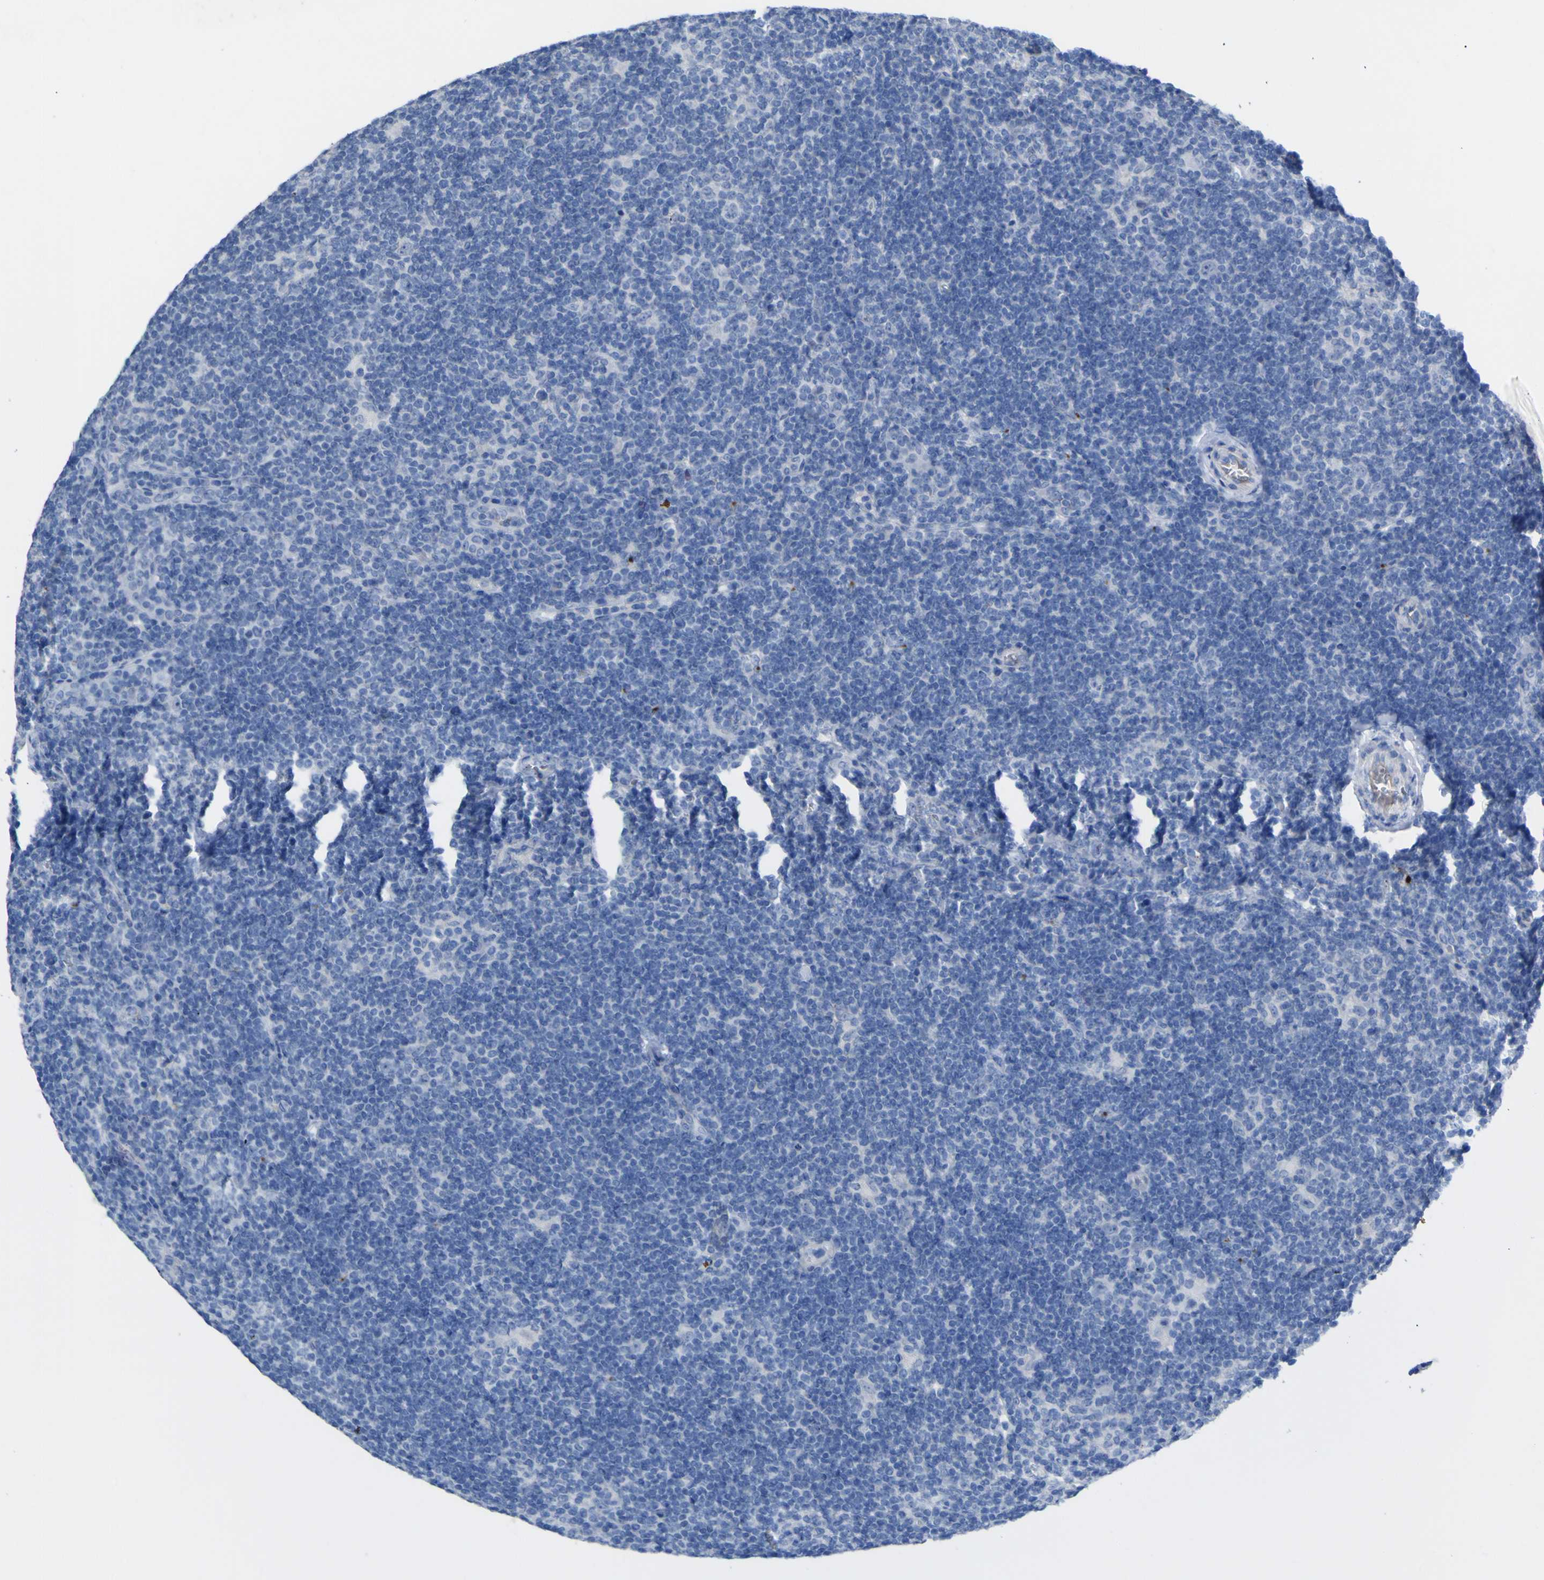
{"staining": {"intensity": "negative", "quantity": "none", "location": "none"}, "tissue": "lymphoma", "cell_type": "Tumor cells", "image_type": "cancer", "snomed": [{"axis": "morphology", "description": "Hodgkin's disease, NOS"}, {"axis": "topography", "description": "Lymph node"}], "caption": "Lymphoma was stained to show a protein in brown. There is no significant expression in tumor cells.", "gene": "GCM1", "patient": {"sex": "female", "age": 57}}